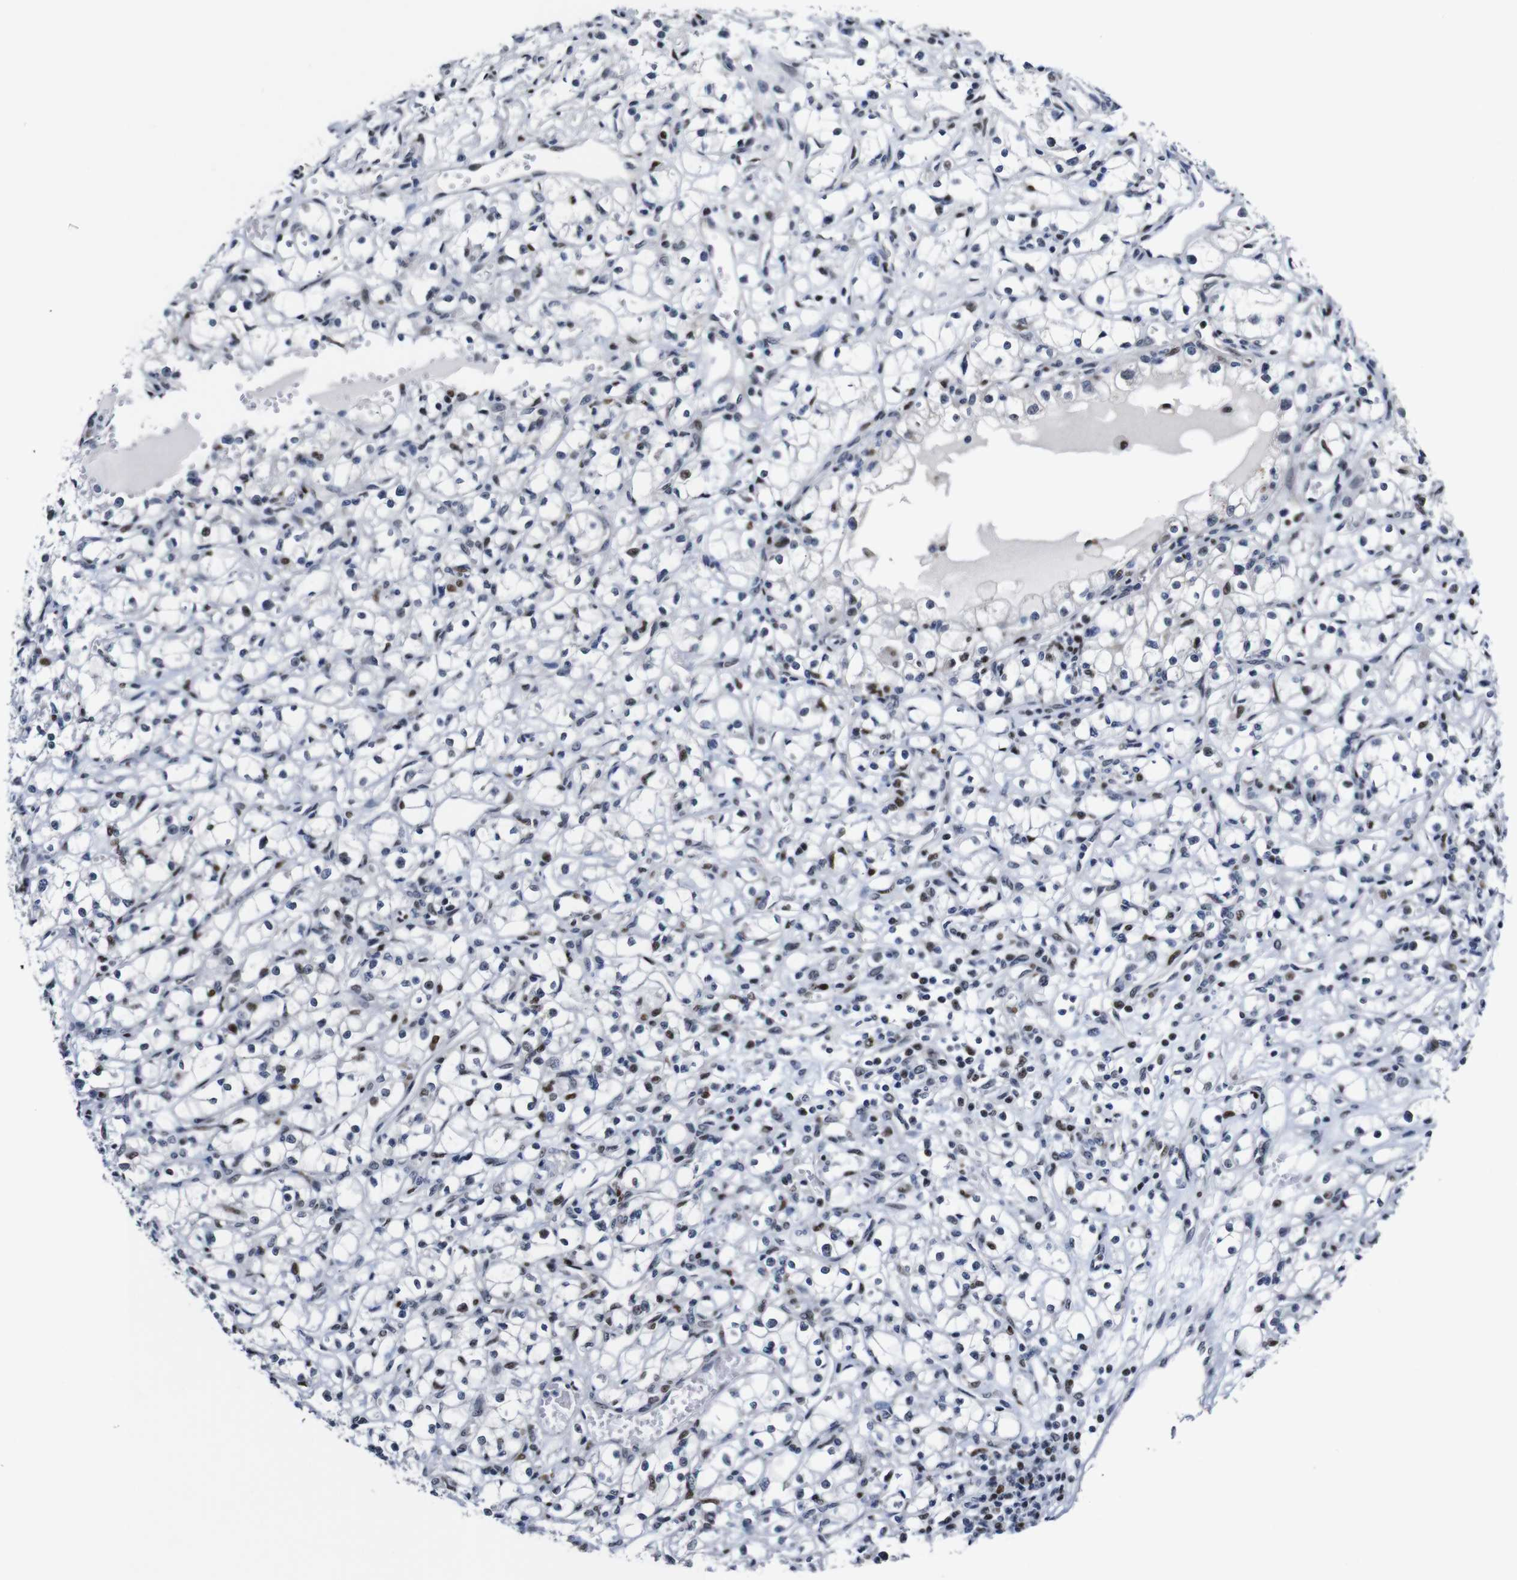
{"staining": {"intensity": "moderate", "quantity": "<25%", "location": "nuclear"}, "tissue": "renal cancer", "cell_type": "Tumor cells", "image_type": "cancer", "snomed": [{"axis": "morphology", "description": "Adenocarcinoma, NOS"}, {"axis": "topography", "description": "Kidney"}], "caption": "Immunohistochemical staining of human renal cancer shows low levels of moderate nuclear protein positivity in about <25% of tumor cells.", "gene": "GATA6", "patient": {"sex": "male", "age": 56}}